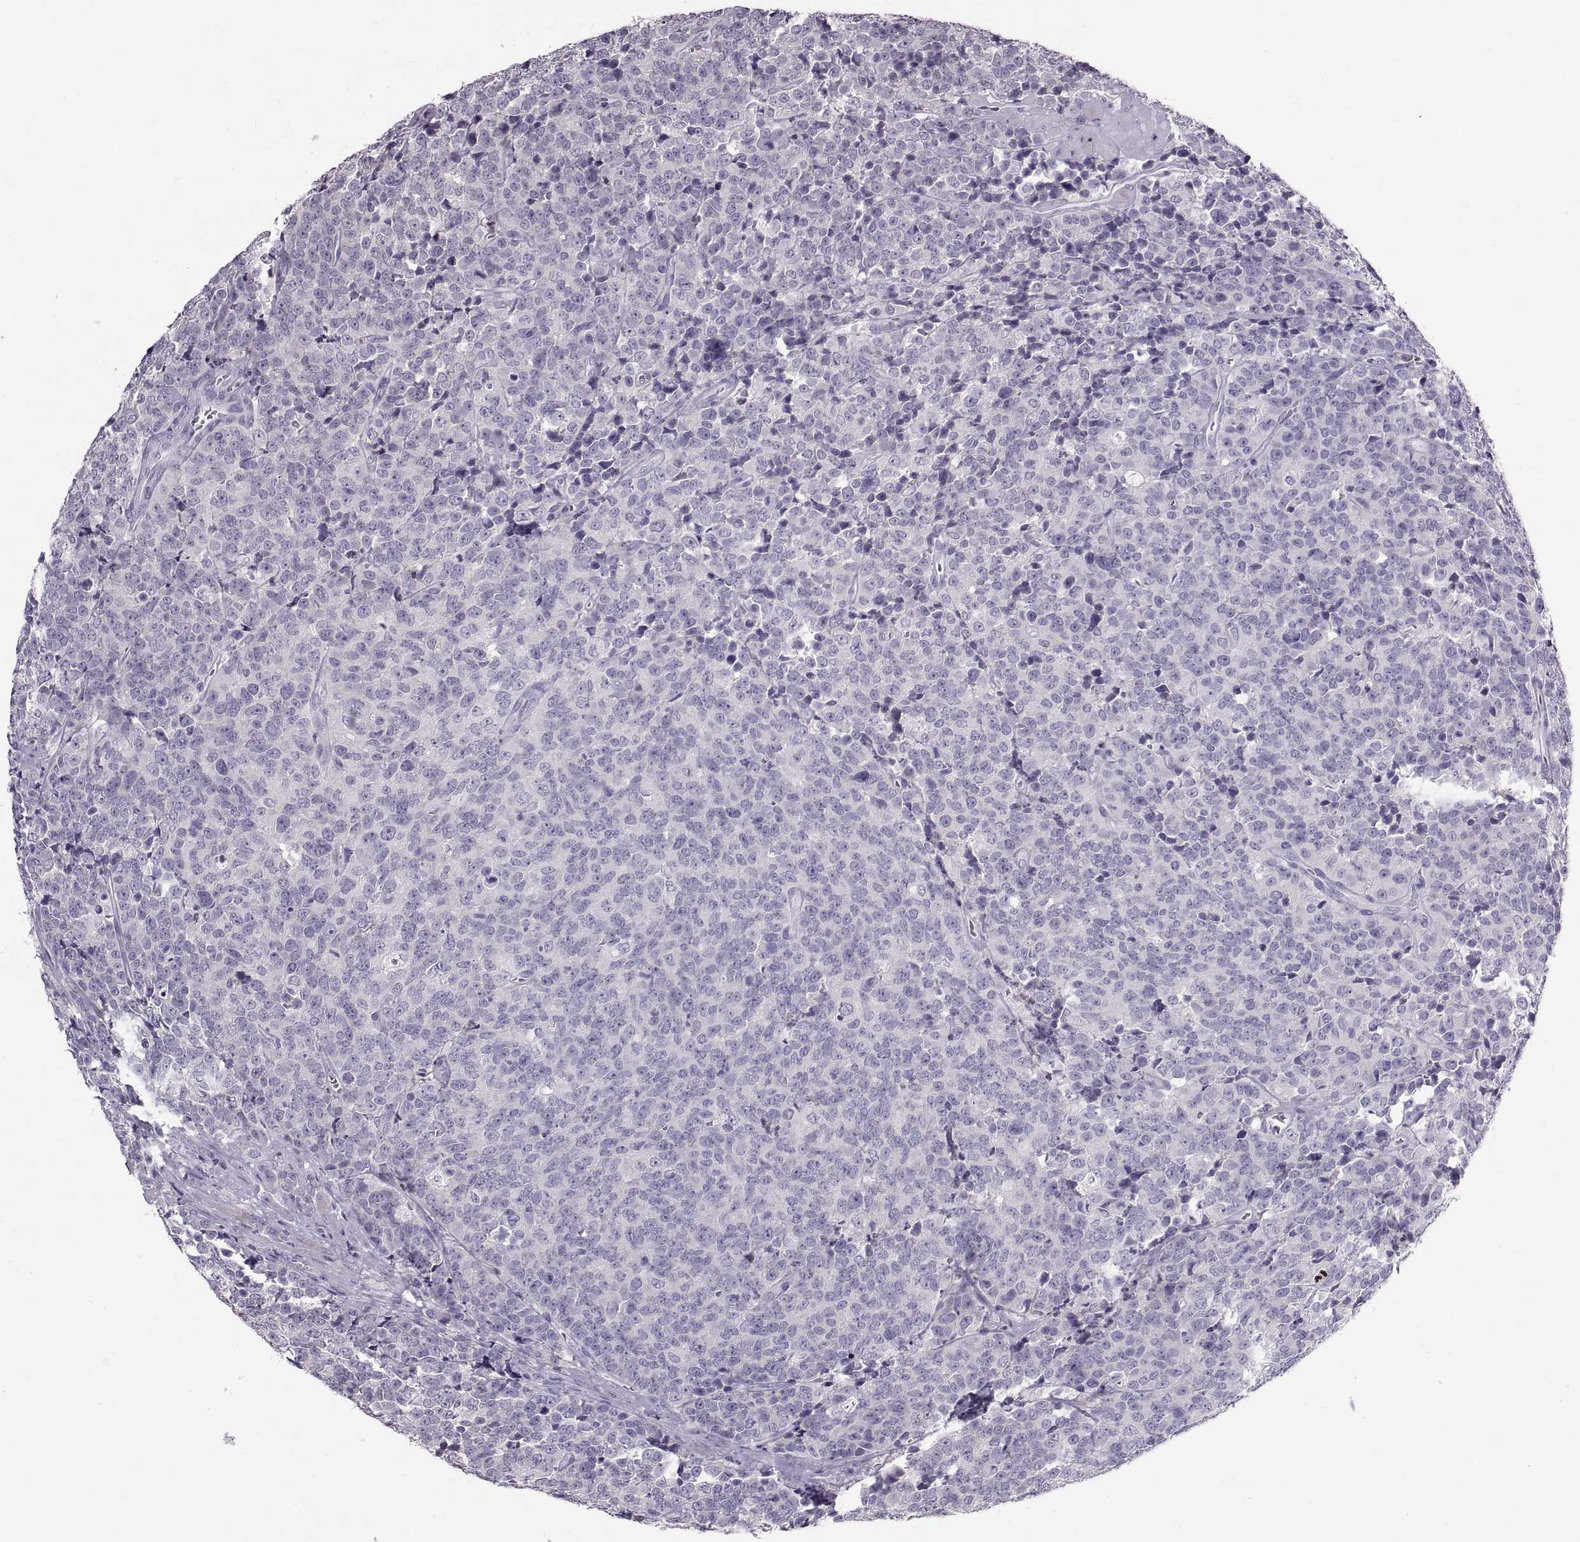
{"staining": {"intensity": "negative", "quantity": "none", "location": "none"}, "tissue": "prostate cancer", "cell_type": "Tumor cells", "image_type": "cancer", "snomed": [{"axis": "morphology", "description": "Adenocarcinoma, NOS"}, {"axis": "topography", "description": "Prostate"}], "caption": "This is an immunohistochemistry (IHC) histopathology image of adenocarcinoma (prostate). There is no expression in tumor cells.", "gene": "SPACDR", "patient": {"sex": "male", "age": 67}}